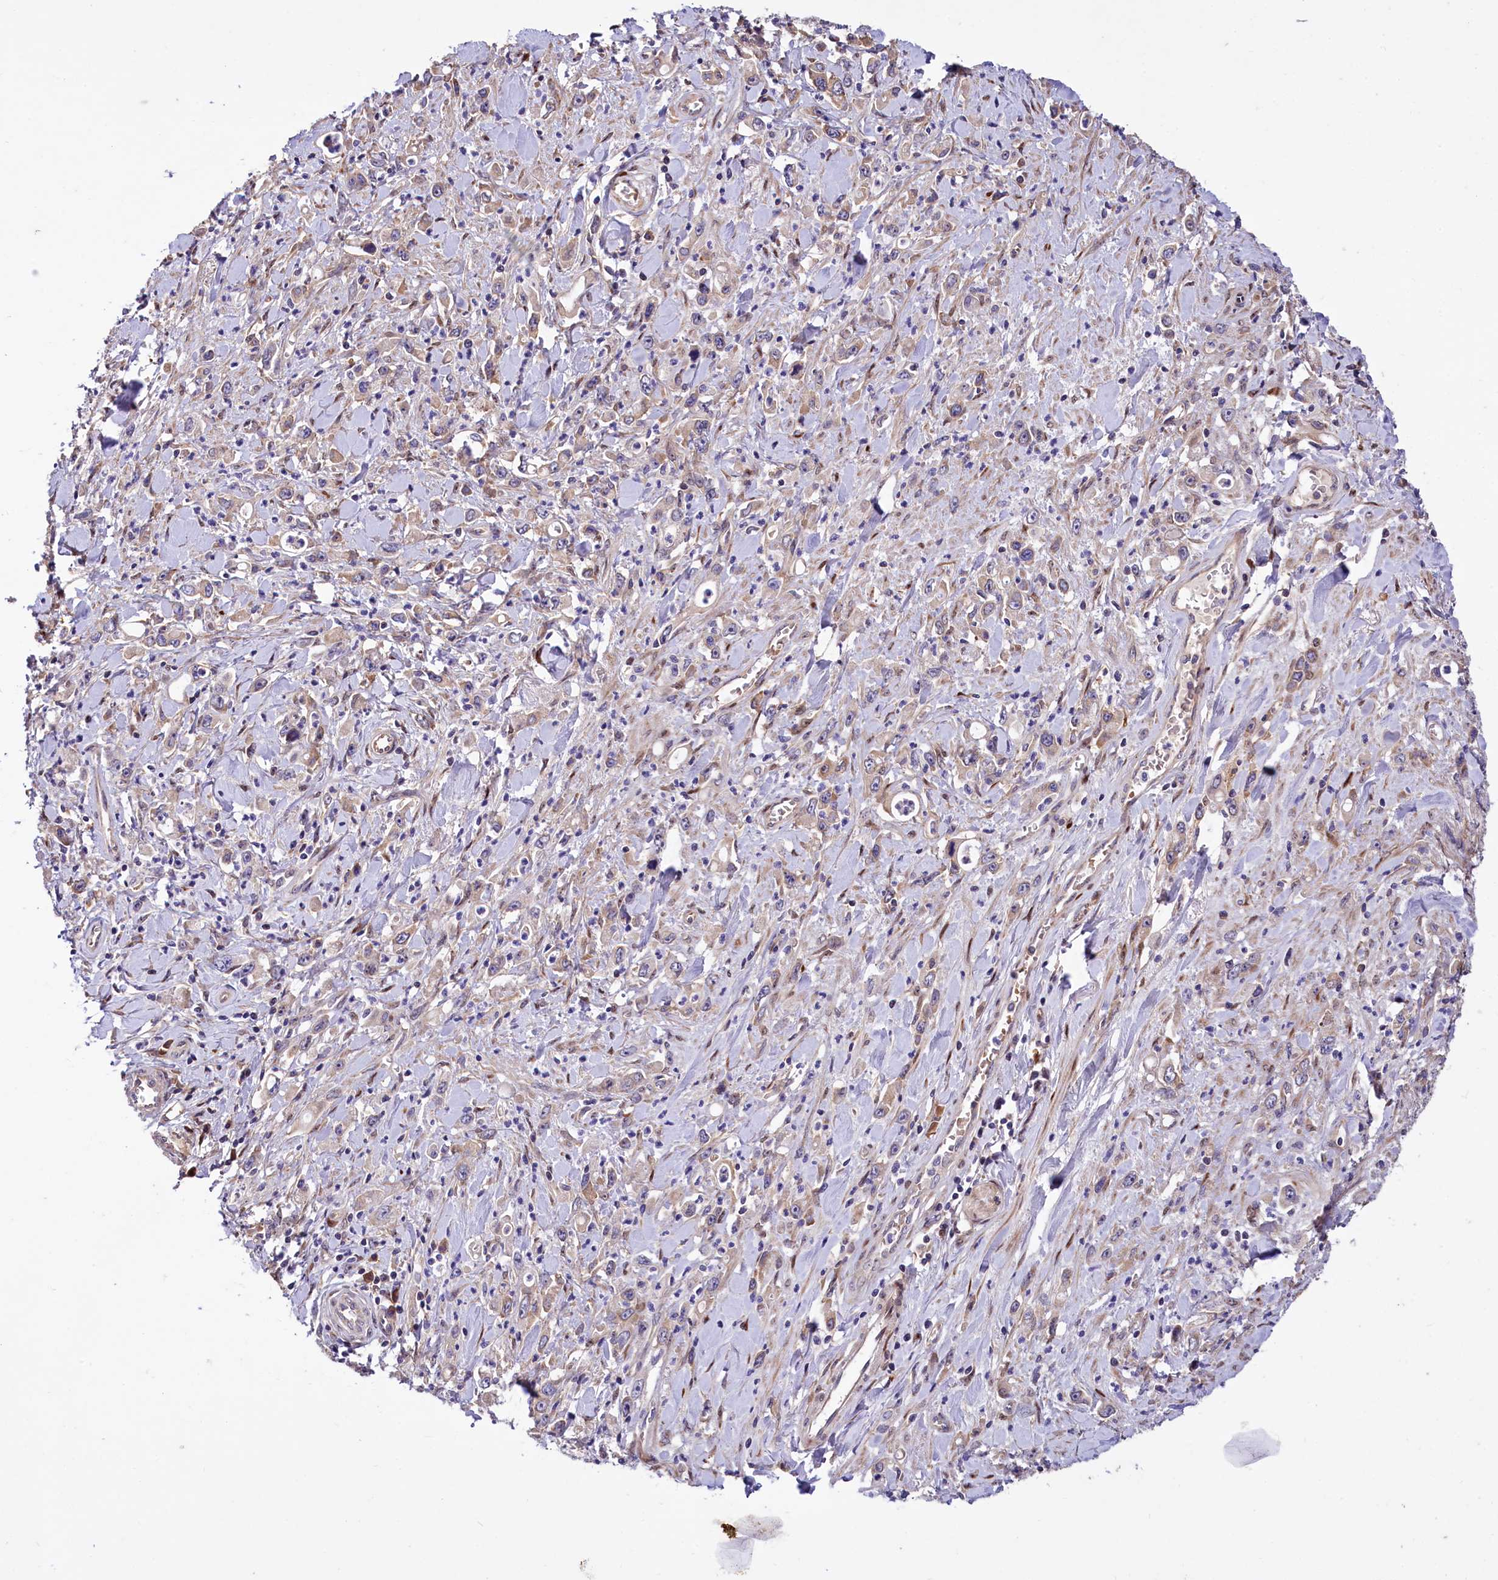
{"staining": {"intensity": "weak", "quantity": "25%-75%", "location": "cytoplasmic/membranous"}, "tissue": "stomach cancer", "cell_type": "Tumor cells", "image_type": "cancer", "snomed": [{"axis": "morphology", "description": "Adenocarcinoma, NOS"}, {"axis": "topography", "description": "Stomach, lower"}], "caption": "An IHC photomicrograph of tumor tissue is shown. Protein staining in brown labels weak cytoplasmic/membranous positivity in stomach cancer (adenocarcinoma) within tumor cells.", "gene": "PDZRN3", "patient": {"sex": "female", "age": 43}}